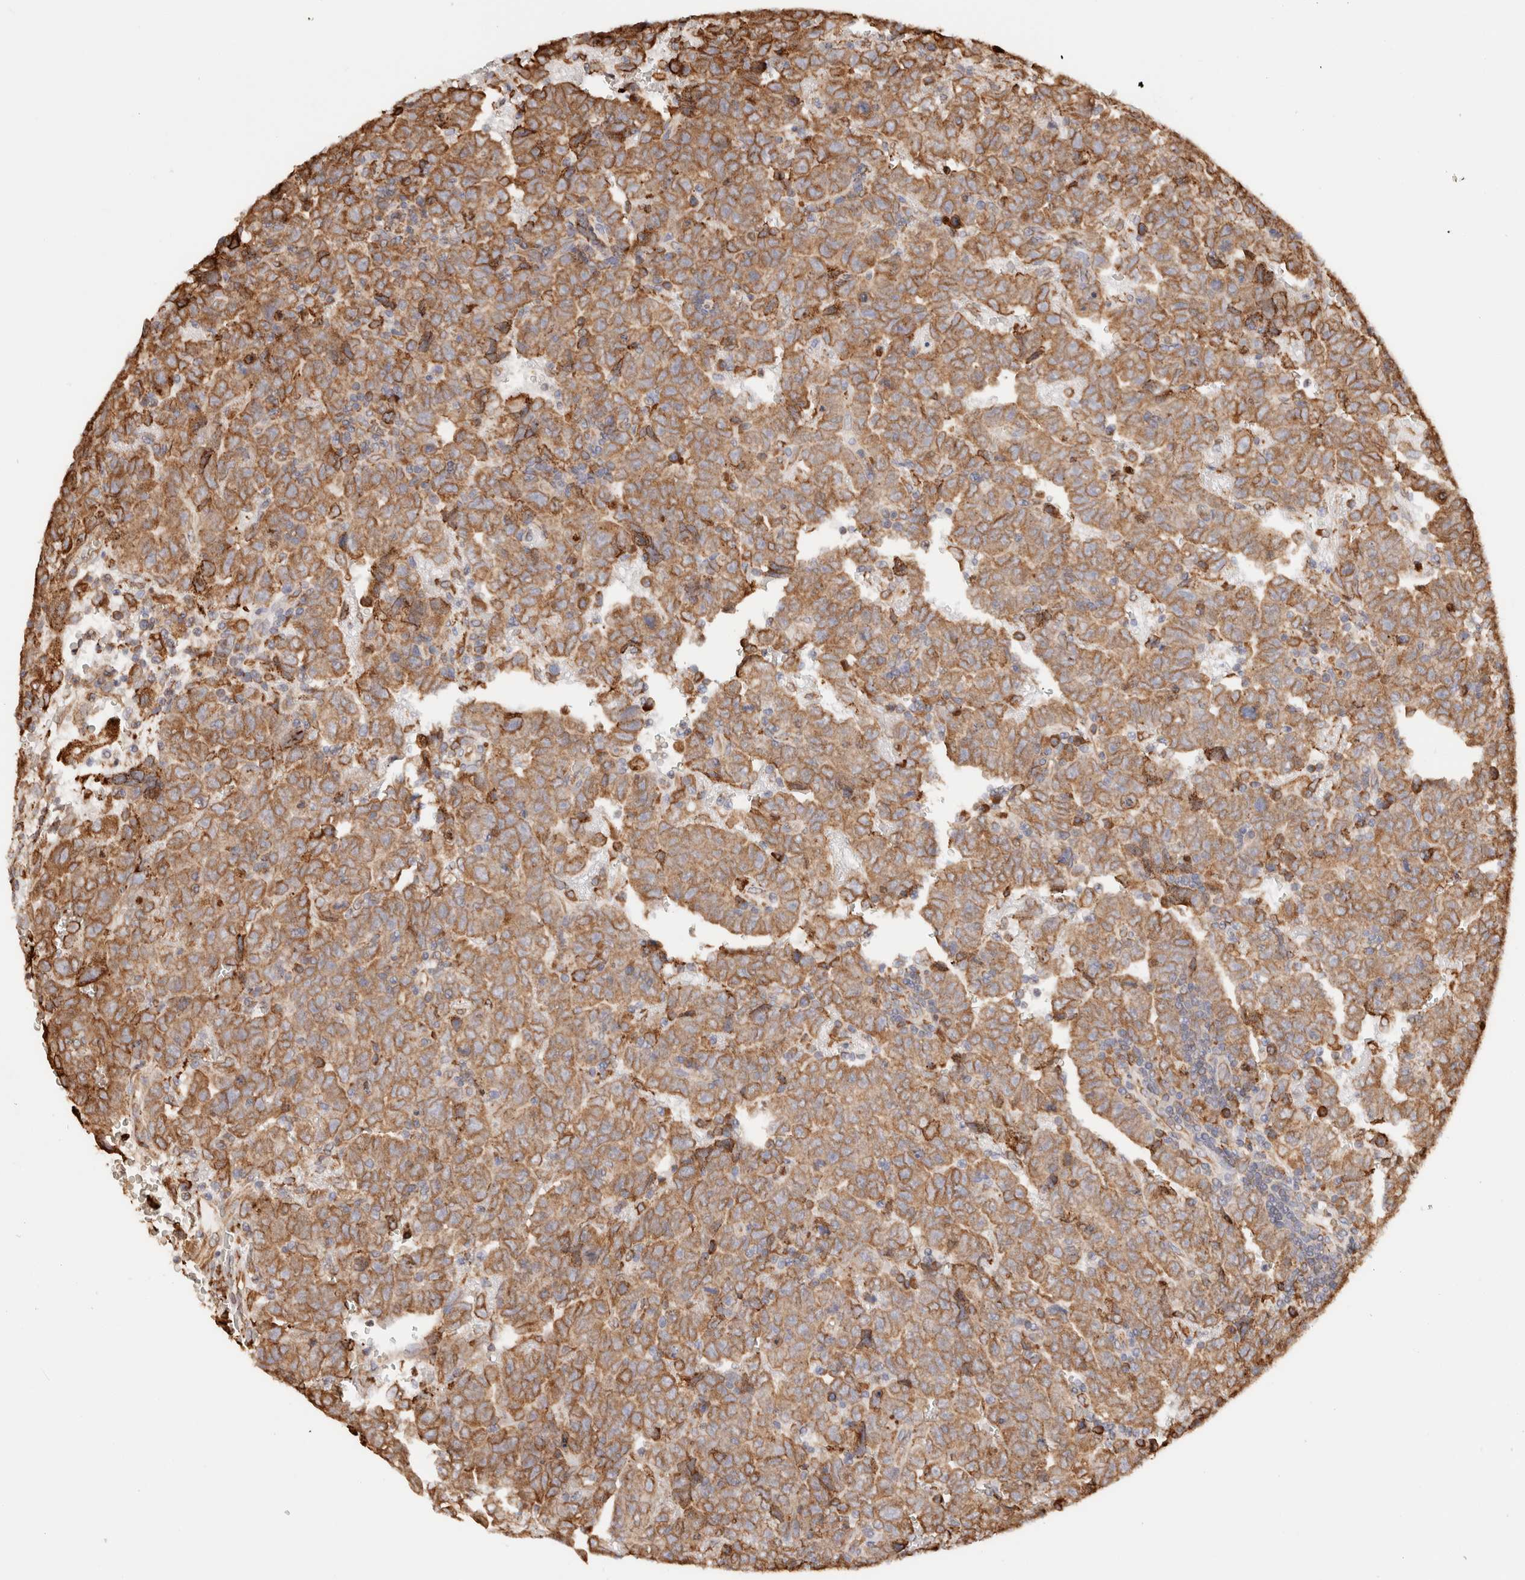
{"staining": {"intensity": "moderate", "quantity": ">75%", "location": "cytoplasmic/membranous"}, "tissue": "testis cancer", "cell_type": "Tumor cells", "image_type": "cancer", "snomed": [{"axis": "morphology", "description": "Carcinoma, Embryonal, NOS"}, {"axis": "topography", "description": "Testis"}], "caption": "Protein staining by immunohistochemistry demonstrates moderate cytoplasmic/membranous positivity in about >75% of tumor cells in testis embryonal carcinoma. Immunohistochemistry stains the protein of interest in brown and the nuclei are stained blue.", "gene": "FER", "patient": {"sex": "male", "age": 28}}